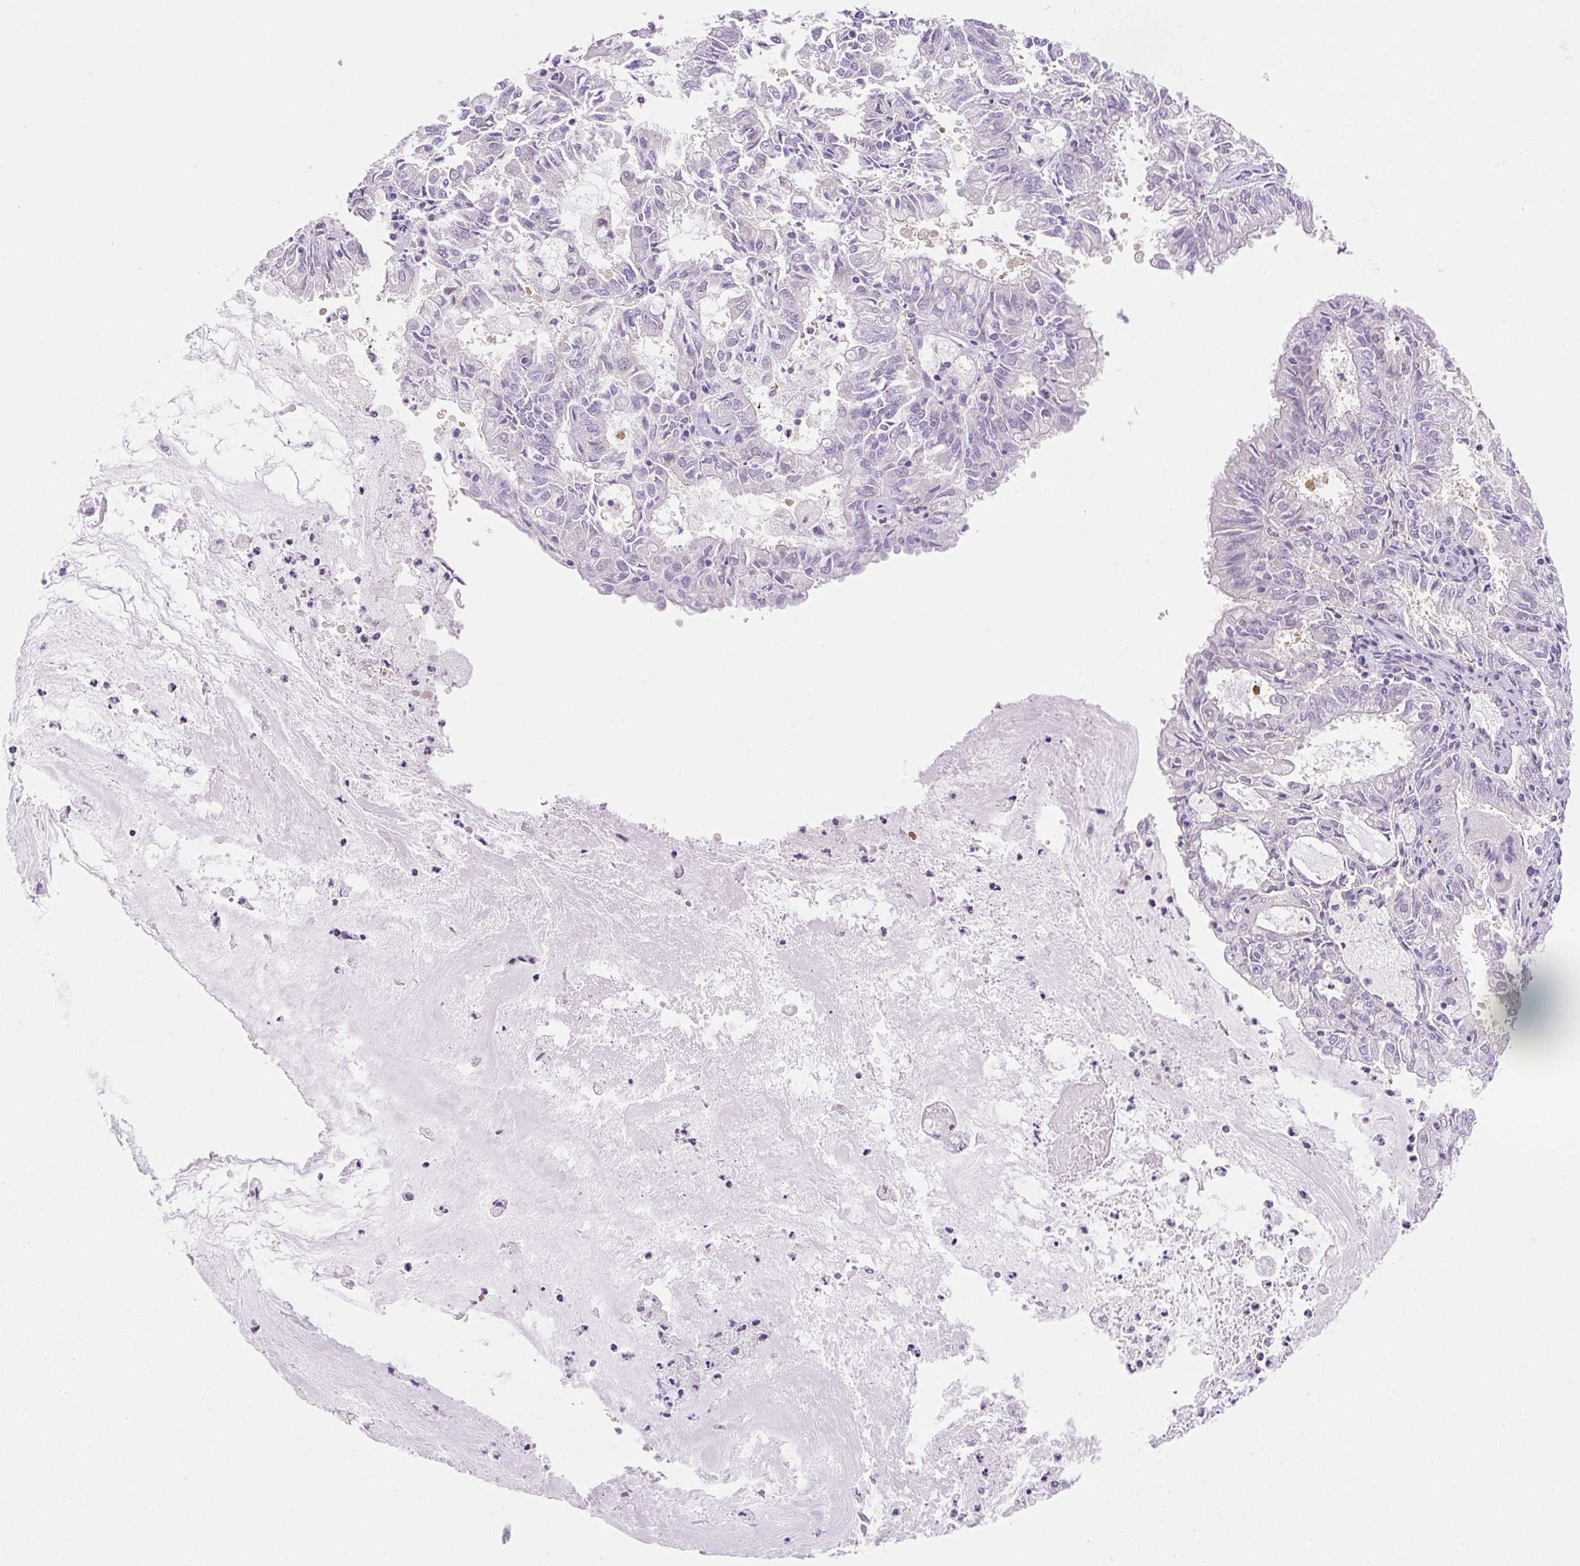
{"staining": {"intensity": "negative", "quantity": "none", "location": "none"}, "tissue": "endometrial cancer", "cell_type": "Tumor cells", "image_type": "cancer", "snomed": [{"axis": "morphology", "description": "Adenocarcinoma, NOS"}, {"axis": "topography", "description": "Endometrium"}], "caption": "There is no significant positivity in tumor cells of adenocarcinoma (endometrial).", "gene": "SYNE3", "patient": {"sex": "female", "age": 57}}